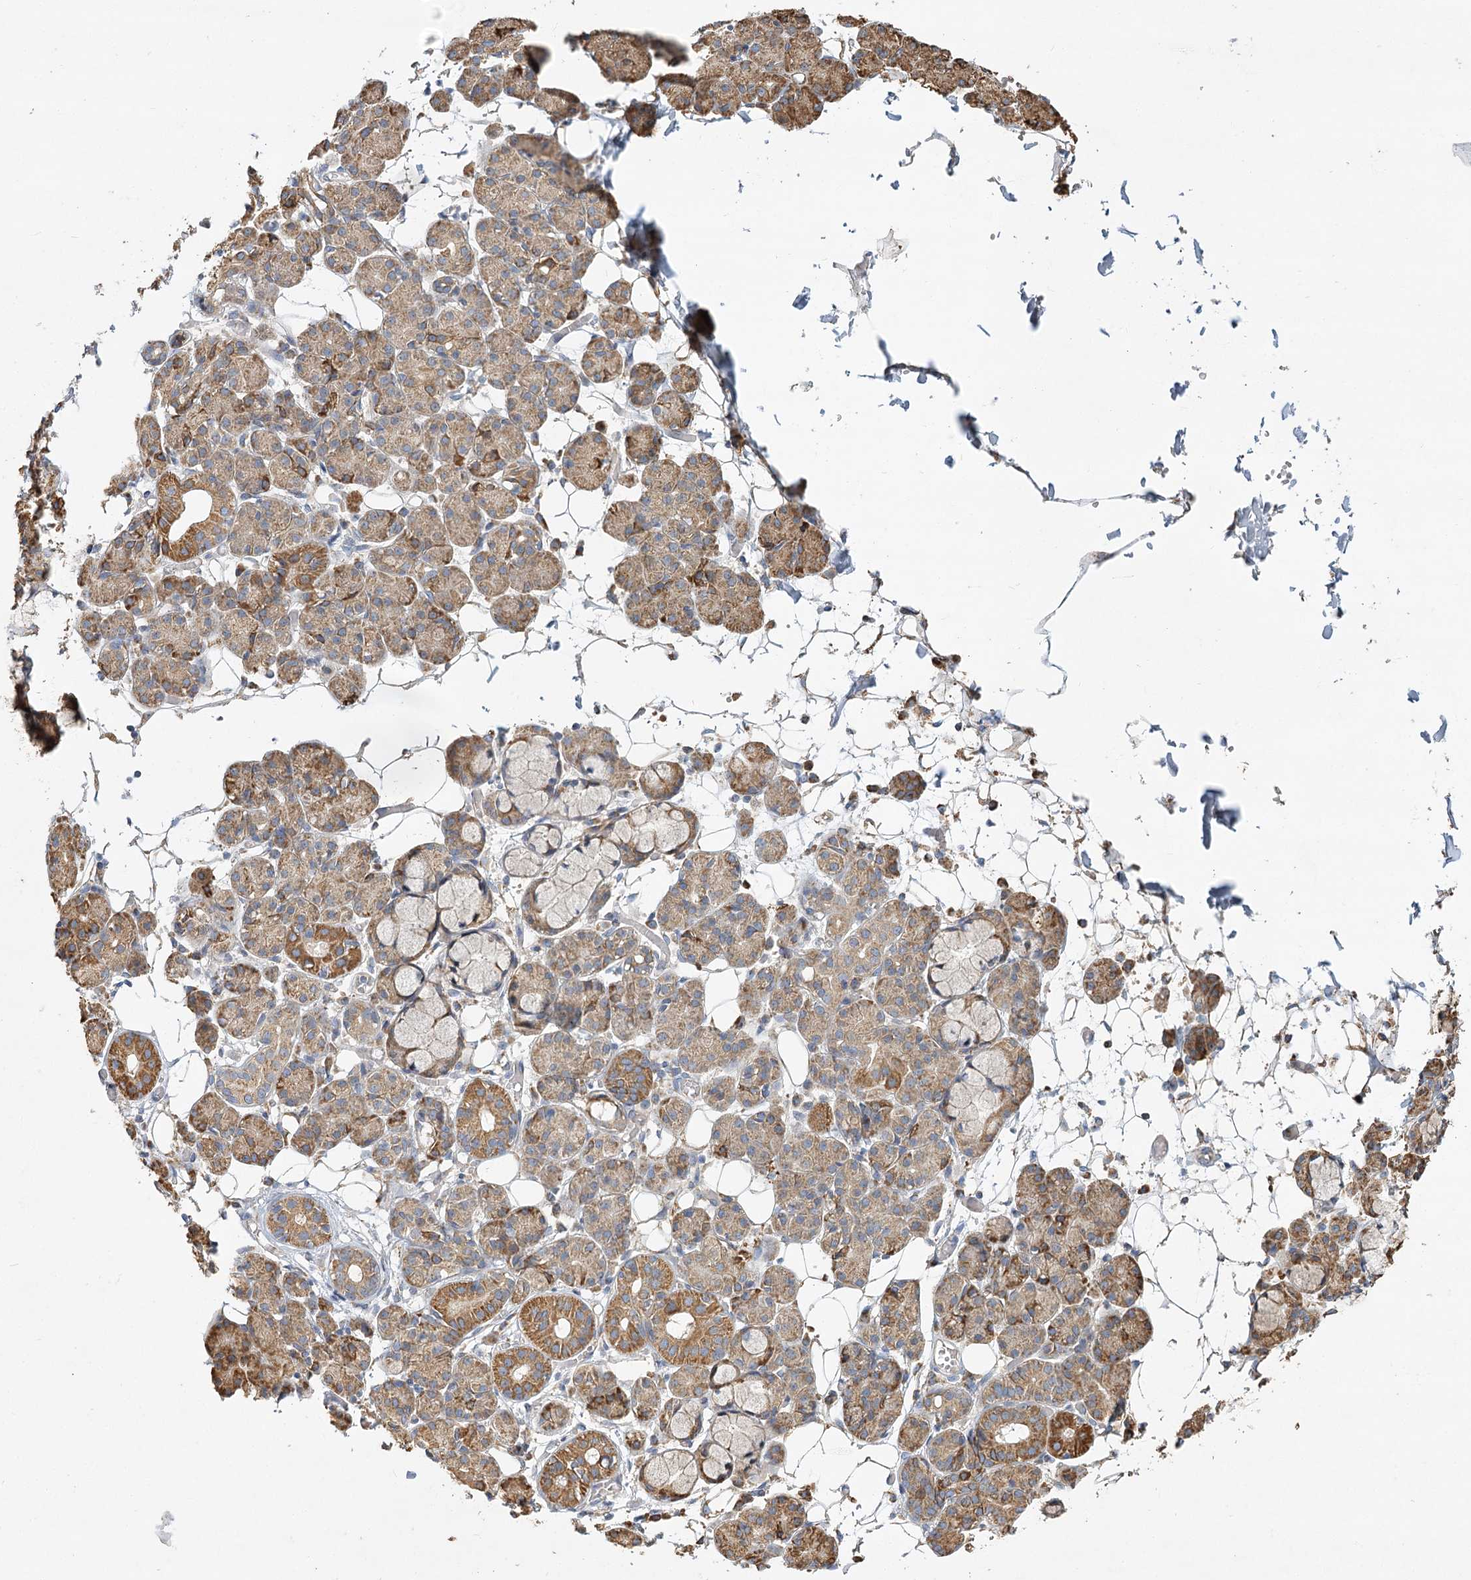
{"staining": {"intensity": "moderate", "quantity": "25%-75%", "location": "cytoplasmic/membranous"}, "tissue": "salivary gland", "cell_type": "Glandular cells", "image_type": "normal", "snomed": [{"axis": "morphology", "description": "Normal tissue, NOS"}, {"axis": "topography", "description": "Salivary gland"}], "caption": "Salivary gland stained with immunohistochemistry (IHC) displays moderate cytoplasmic/membranous expression in about 25%-75% of glandular cells. (IHC, brightfield microscopy, high magnification).", "gene": "ZFYVE16", "patient": {"sex": "male", "age": 63}}